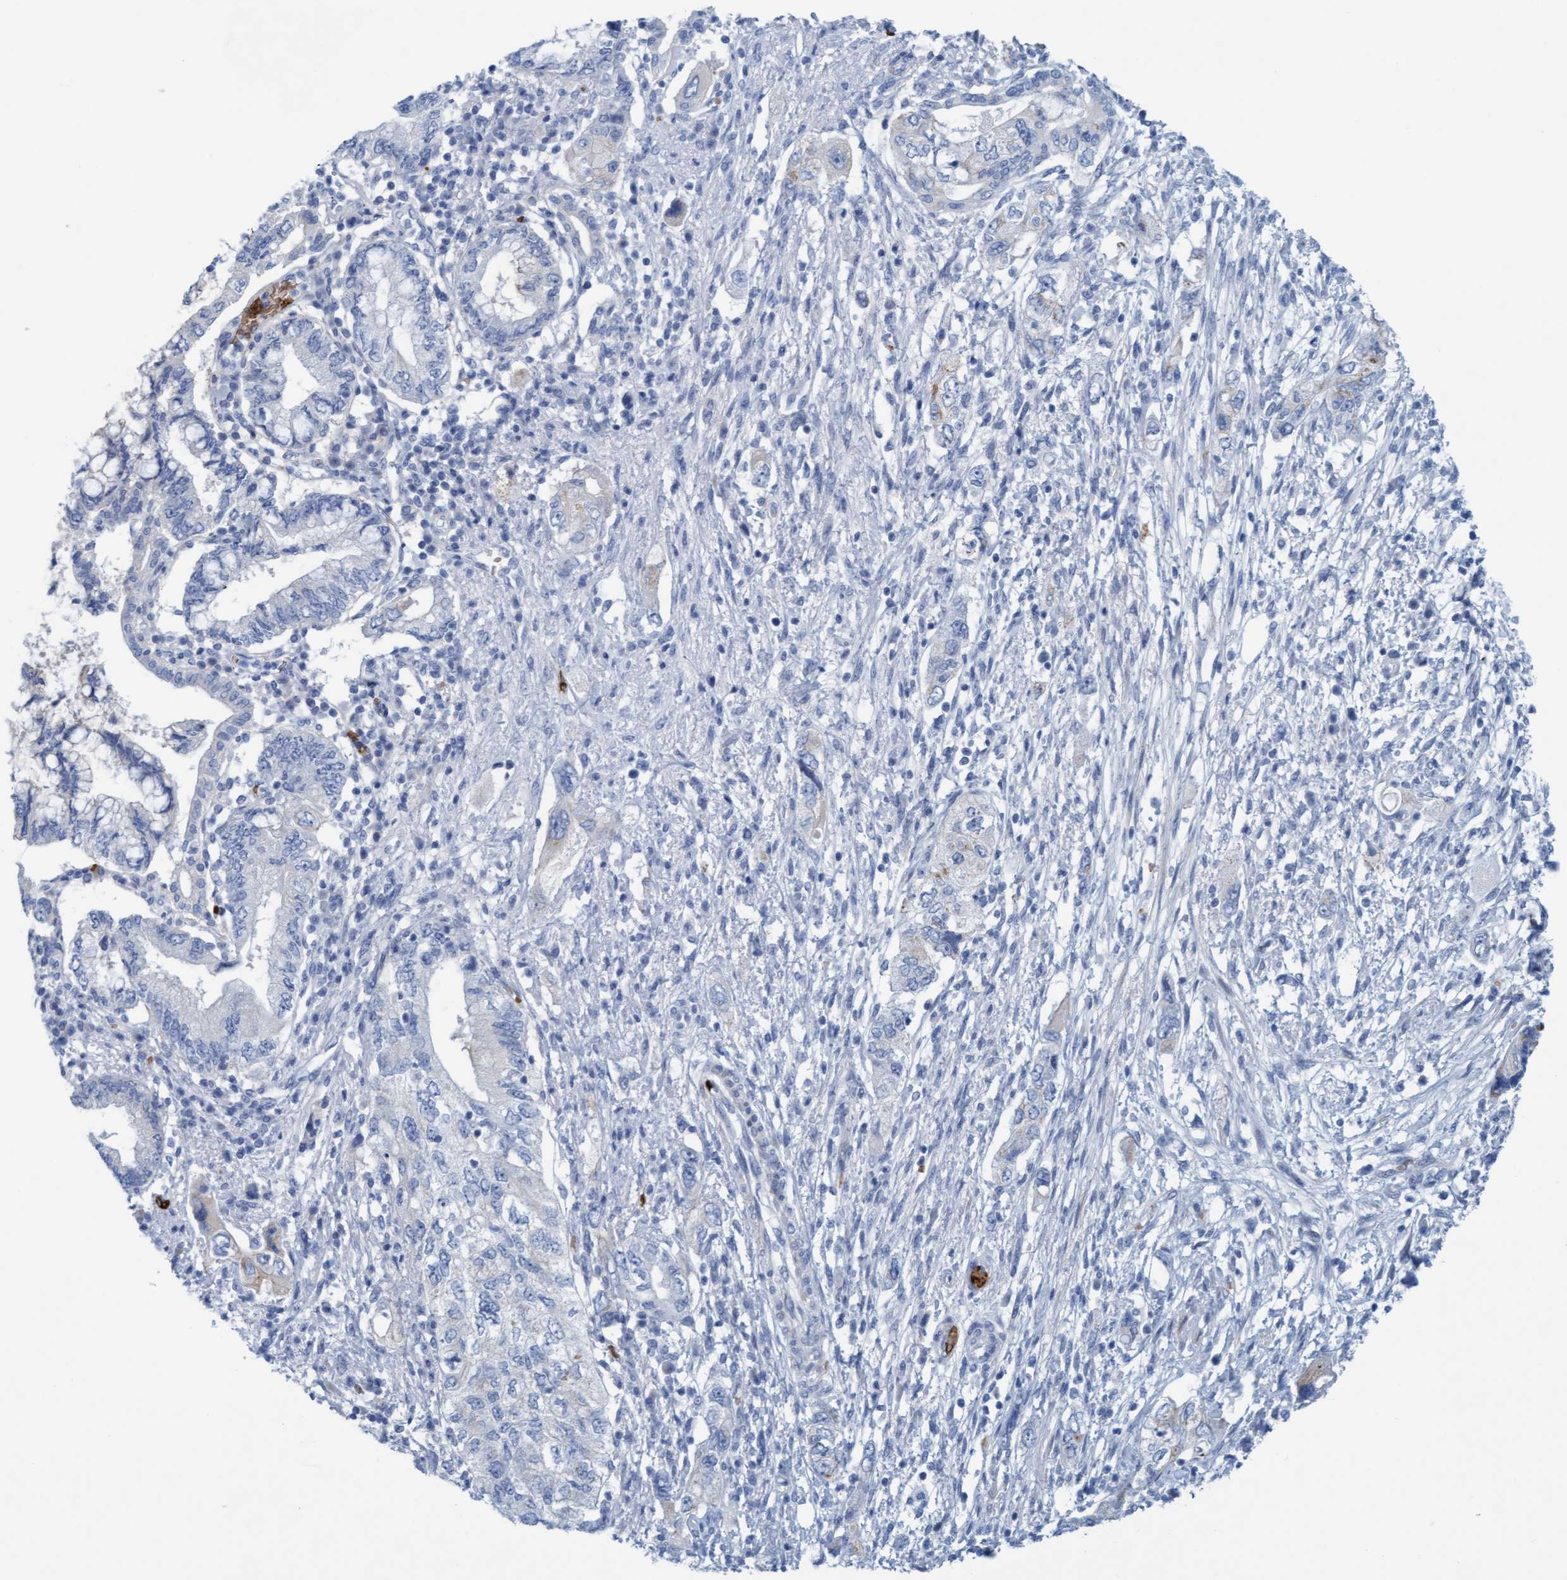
{"staining": {"intensity": "negative", "quantity": "none", "location": "none"}, "tissue": "pancreatic cancer", "cell_type": "Tumor cells", "image_type": "cancer", "snomed": [{"axis": "morphology", "description": "Adenocarcinoma, NOS"}, {"axis": "topography", "description": "Pancreas"}], "caption": "This is a photomicrograph of immunohistochemistry (IHC) staining of pancreatic cancer (adenocarcinoma), which shows no expression in tumor cells.", "gene": "P2RX5", "patient": {"sex": "female", "age": 73}}